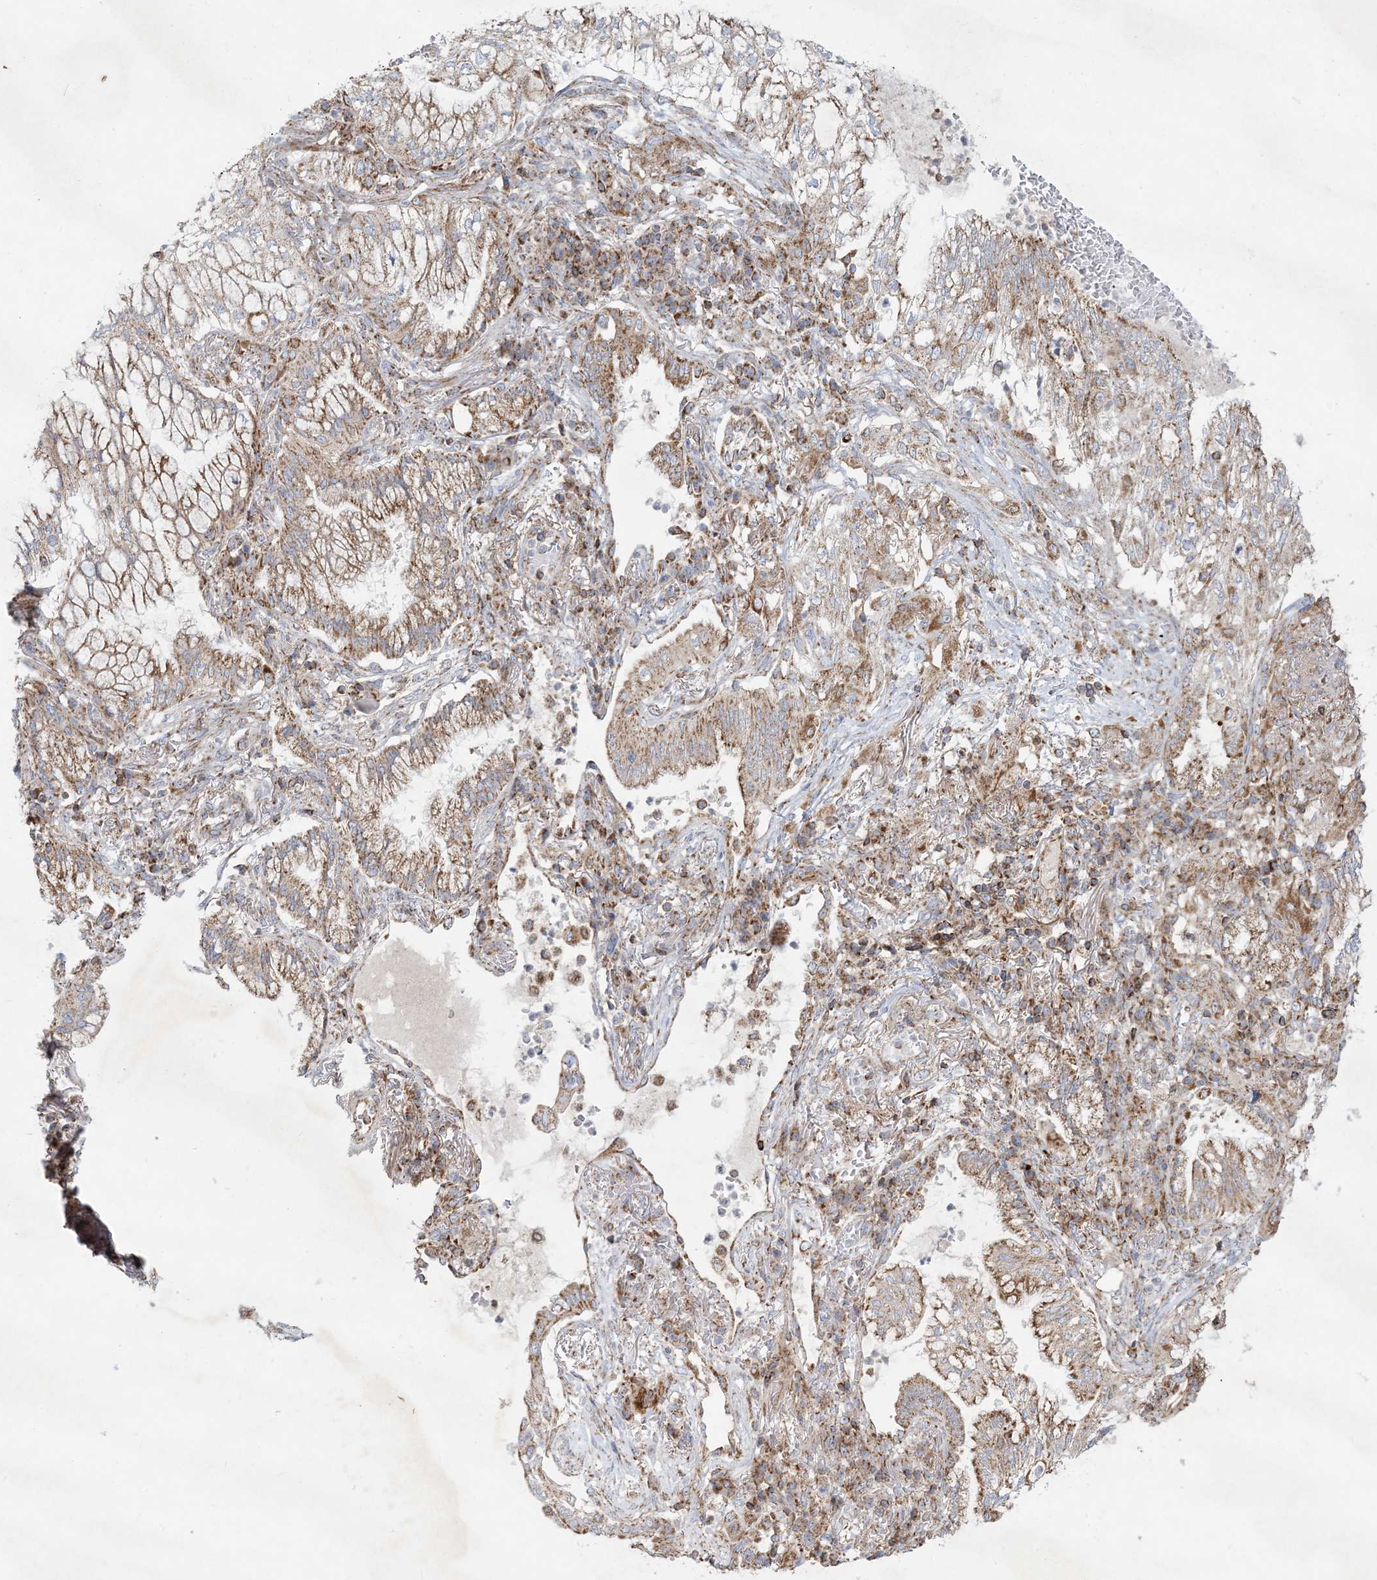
{"staining": {"intensity": "moderate", "quantity": ">75%", "location": "cytoplasmic/membranous"}, "tissue": "lung cancer", "cell_type": "Tumor cells", "image_type": "cancer", "snomed": [{"axis": "morphology", "description": "Adenocarcinoma, NOS"}, {"axis": "topography", "description": "Lung"}], "caption": "Immunohistochemical staining of lung cancer (adenocarcinoma) displays medium levels of moderate cytoplasmic/membranous staining in approximately >75% of tumor cells.", "gene": "BEND4", "patient": {"sex": "female", "age": 70}}